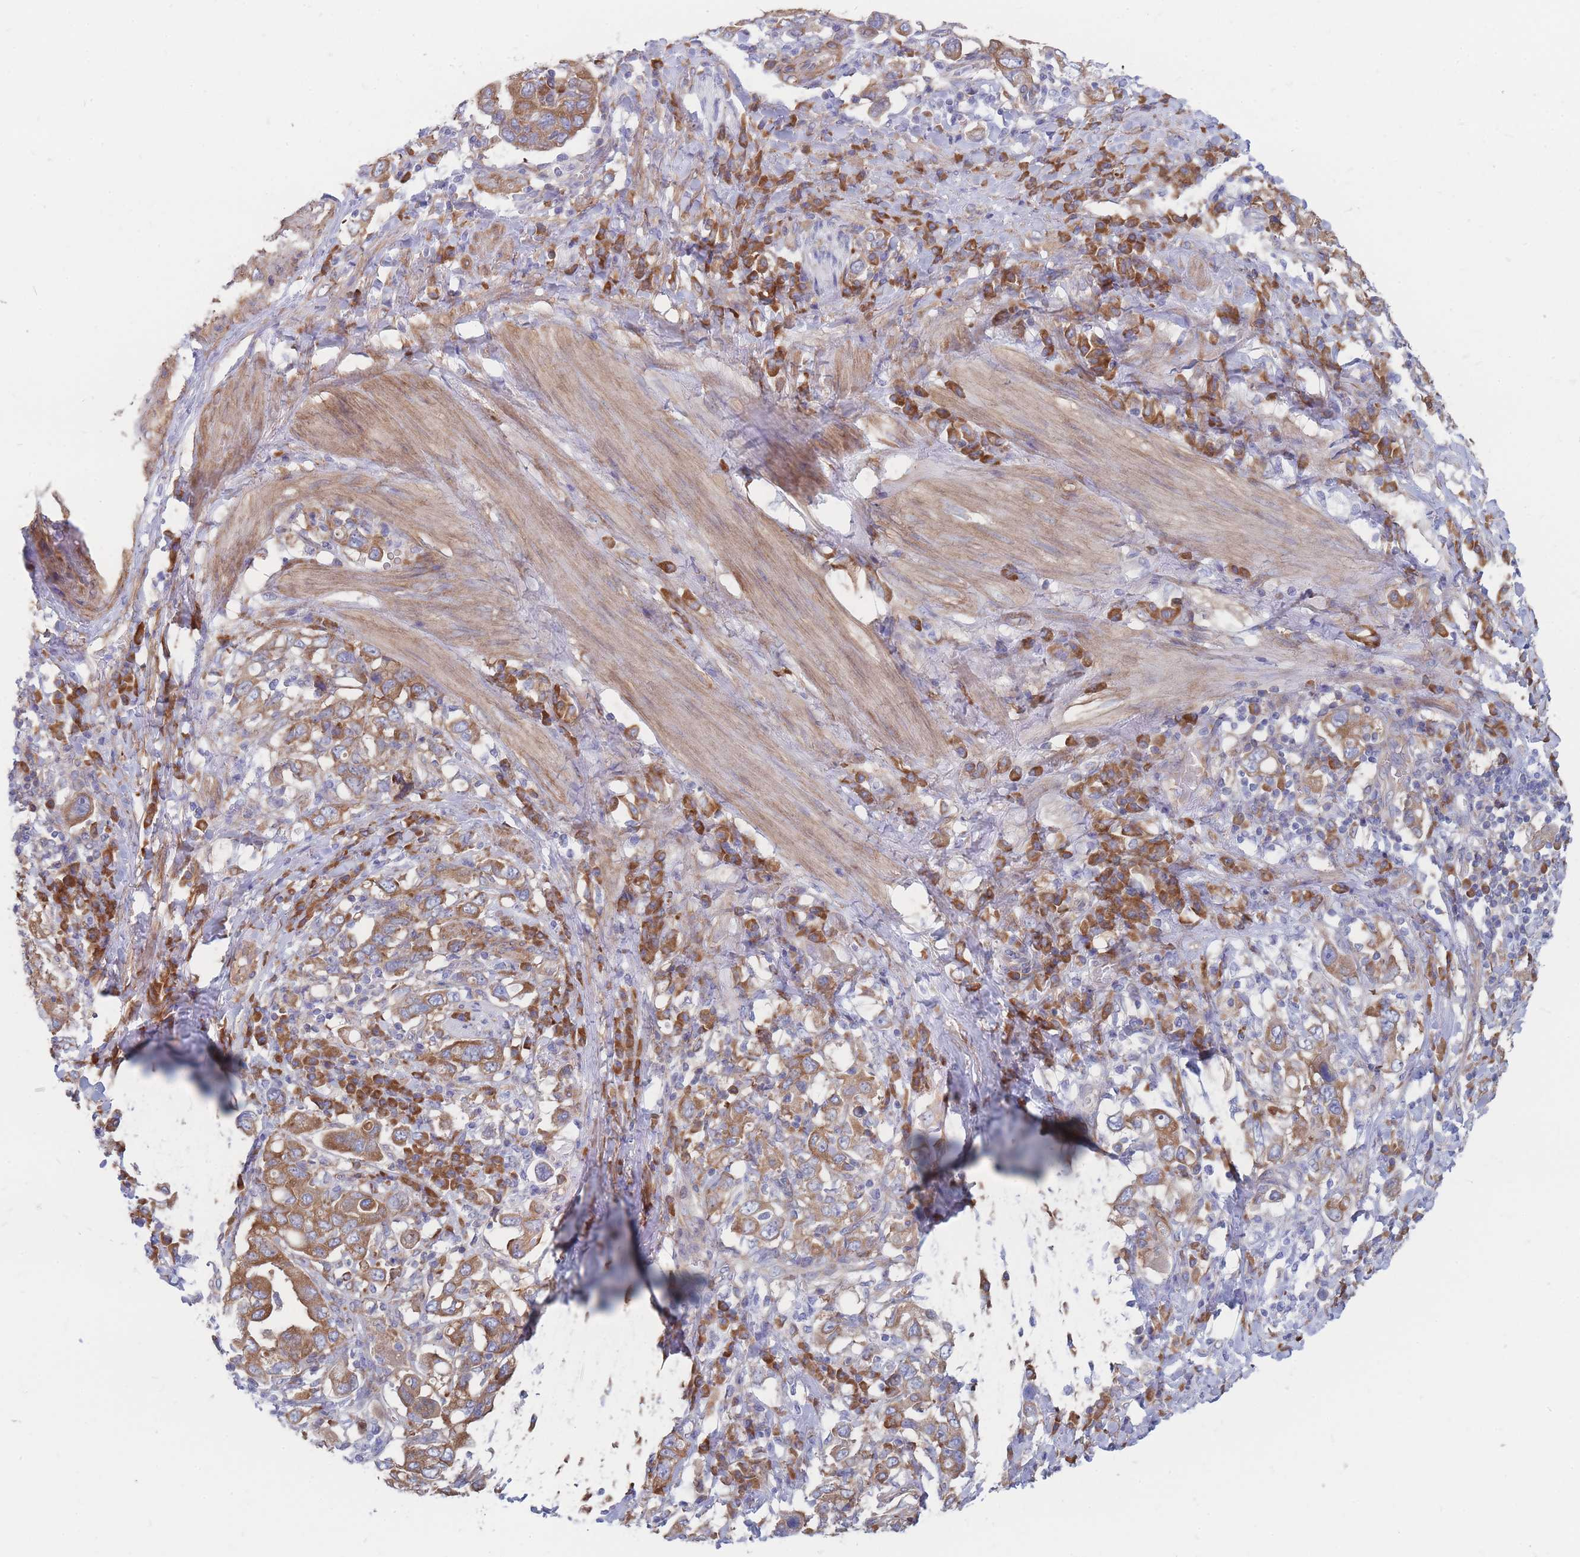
{"staining": {"intensity": "moderate", "quantity": ">75%", "location": "cytoplasmic/membranous"}, "tissue": "stomach cancer", "cell_type": "Tumor cells", "image_type": "cancer", "snomed": [{"axis": "morphology", "description": "Adenocarcinoma, NOS"}, {"axis": "topography", "description": "Stomach, upper"}, {"axis": "topography", "description": "Stomach"}], "caption": "This photomicrograph reveals immunohistochemistry staining of stomach cancer, with medium moderate cytoplasmic/membranous positivity in approximately >75% of tumor cells.", "gene": "RPL8", "patient": {"sex": "male", "age": 62}}